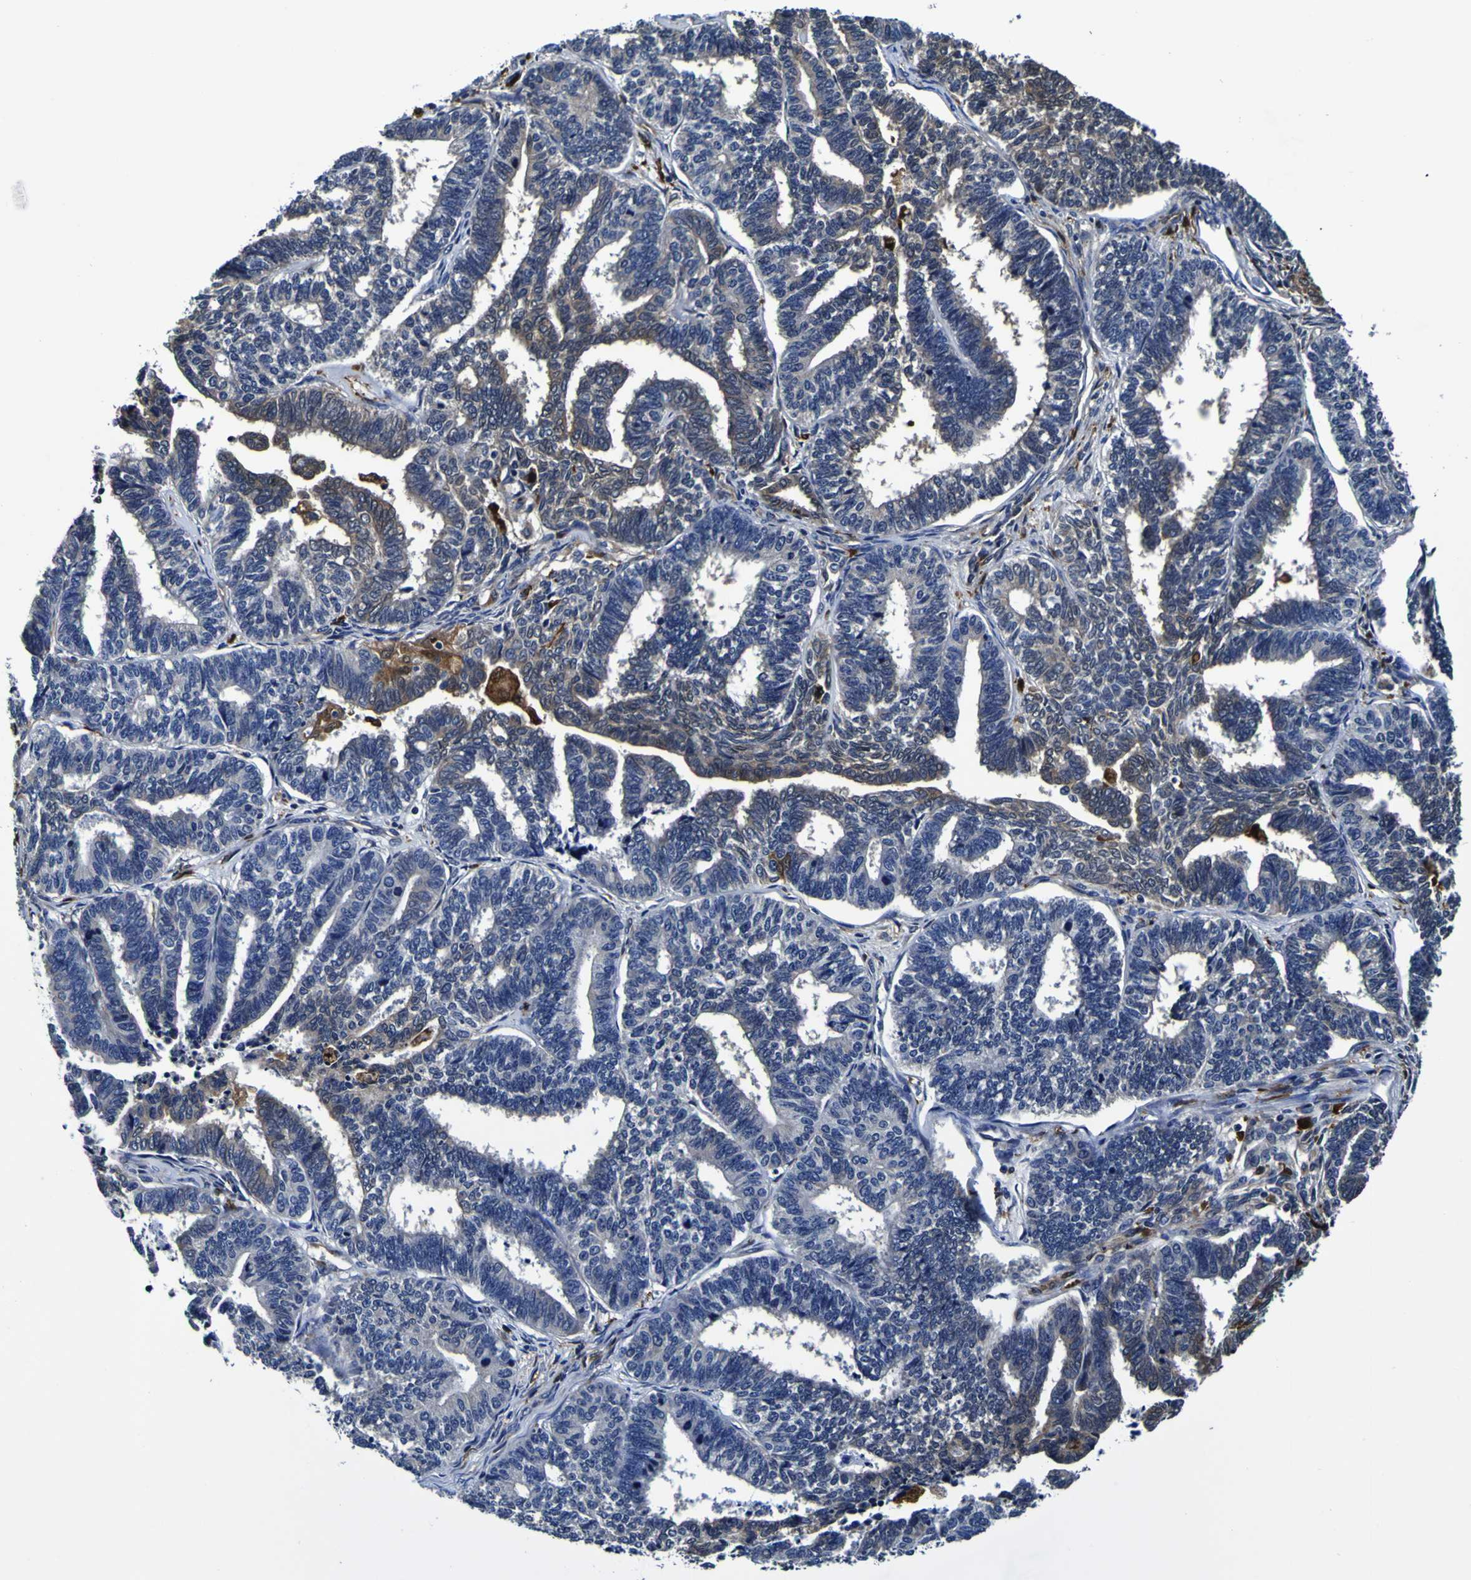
{"staining": {"intensity": "weak", "quantity": "<25%", "location": "cytoplasmic/membranous"}, "tissue": "endometrial cancer", "cell_type": "Tumor cells", "image_type": "cancer", "snomed": [{"axis": "morphology", "description": "Adenocarcinoma, NOS"}, {"axis": "topography", "description": "Endometrium"}], "caption": "Tumor cells are negative for protein expression in human adenocarcinoma (endometrial).", "gene": "GPX1", "patient": {"sex": "female", "age": 70}}